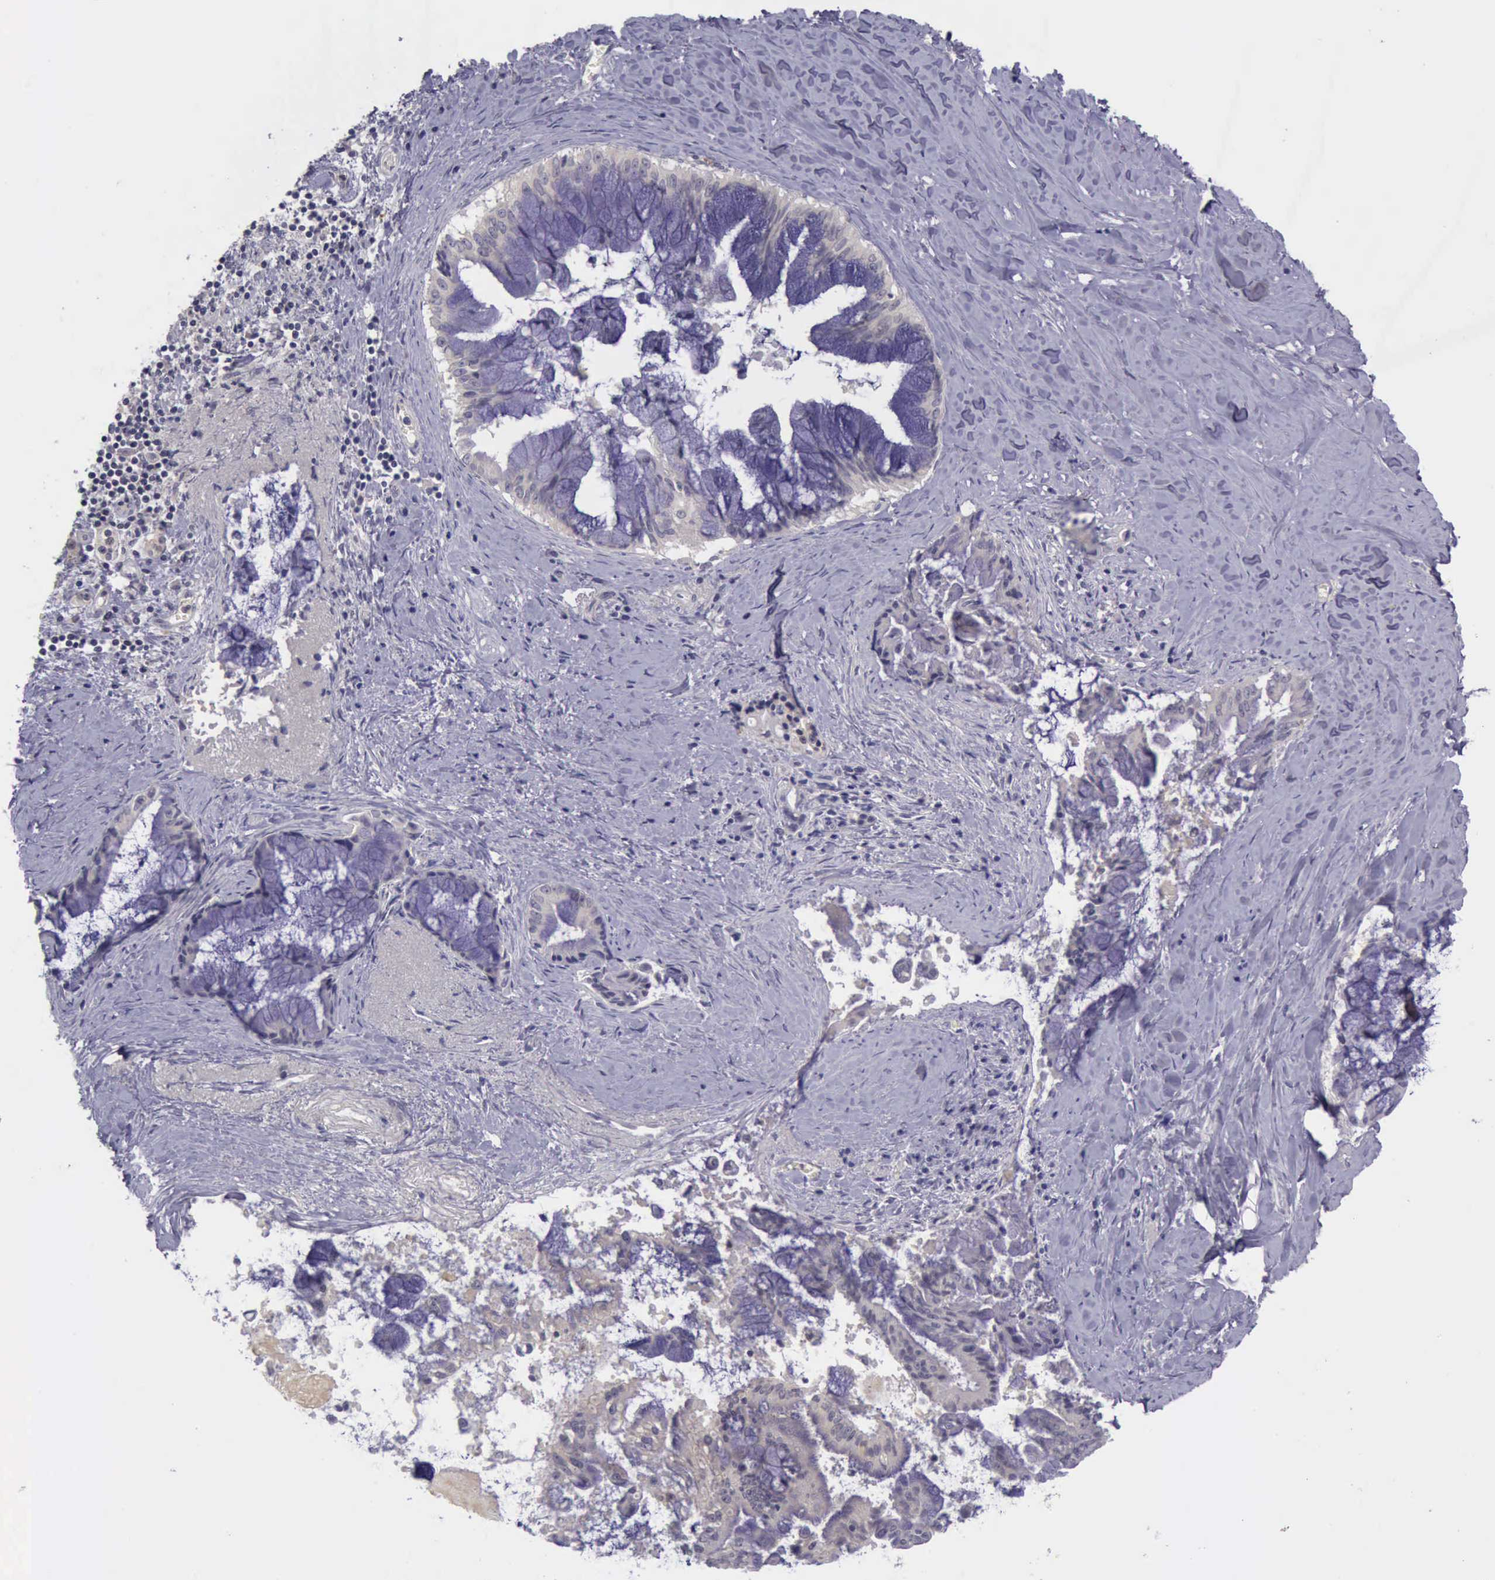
{"staining": {"intensity": "weak", "quantity": "25%-75%", "location": "cytoplasmic/membranous"}, "tissue": "pancreatic cancer", "cell_type": "Tumor cells", "image_type": "cancer", "snomed": [{"axis": "morphology", "description": "Adenocarcinoma, NOS"}, {"axis": "topography", "description": "Pancreas"}], "caption": "Immunohistochemistry image of human pancreatic cancer (adenocarcinoma) stained for a protein (brown), which shows low levels of weak cytoplasmic/membranous staining in approximately 25%-75% of tumor cells.", "gene": "ARNT2", "patient": {"sex": "male", "age": 59}}